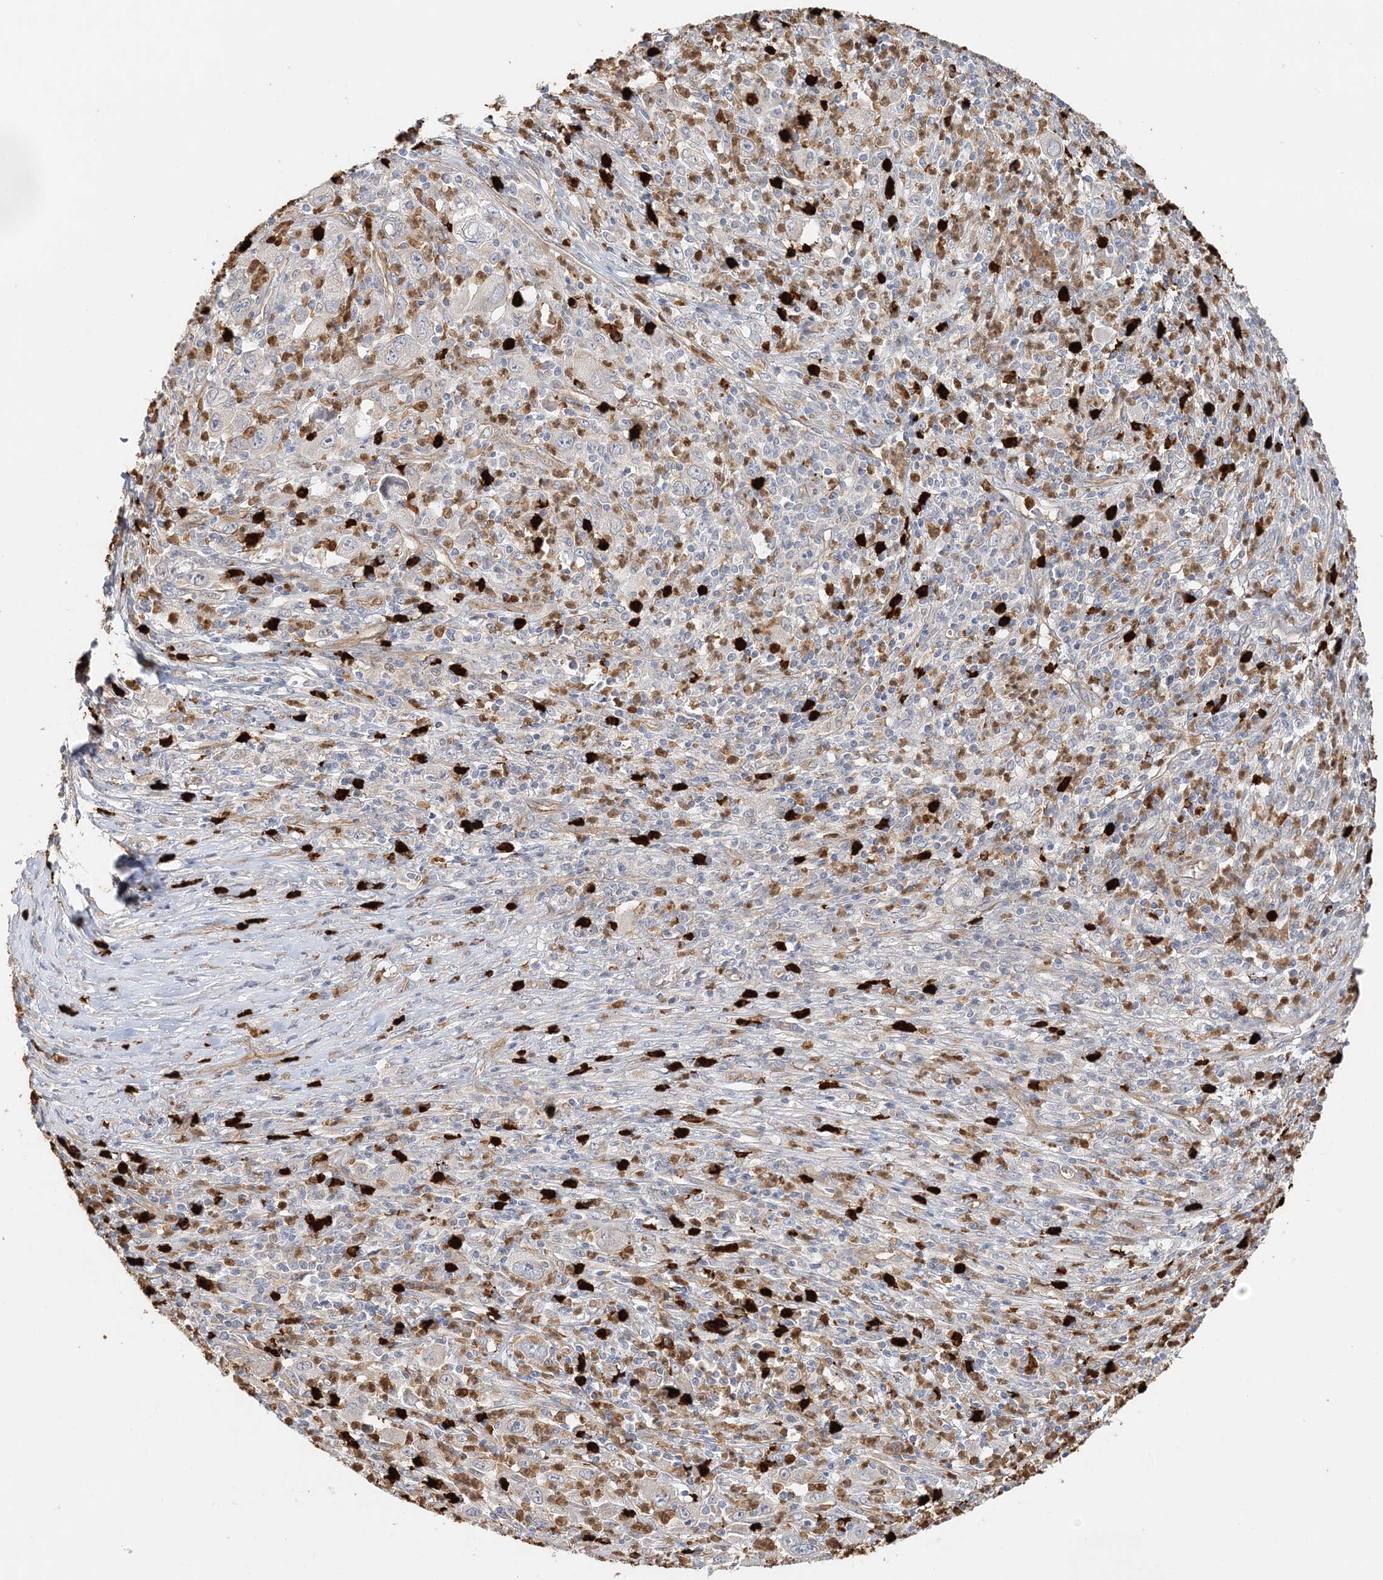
{"staining": {"intensity": "weak", "quantity": ">75%", "location": "cytoplasmic/membranous"}, "tissue": "melanoma", "cell_type": "Tumor cells", "image_type": "cancer", "snomed": [{"axis": "morphology", "description": "Malignant melanoma, Metastatic site"}, {"axis": "topography", "description": "Skin"}], "caption": "This histopathology image shows immunohistochemistry (IHC) staining of malignant melanoma (metastatic site), with low weak cytoplasmic/membranous expression in approximately >75% of tumor cells.", "gene": "DNAH1", "patient": {"sex": "female", "age": 56}}